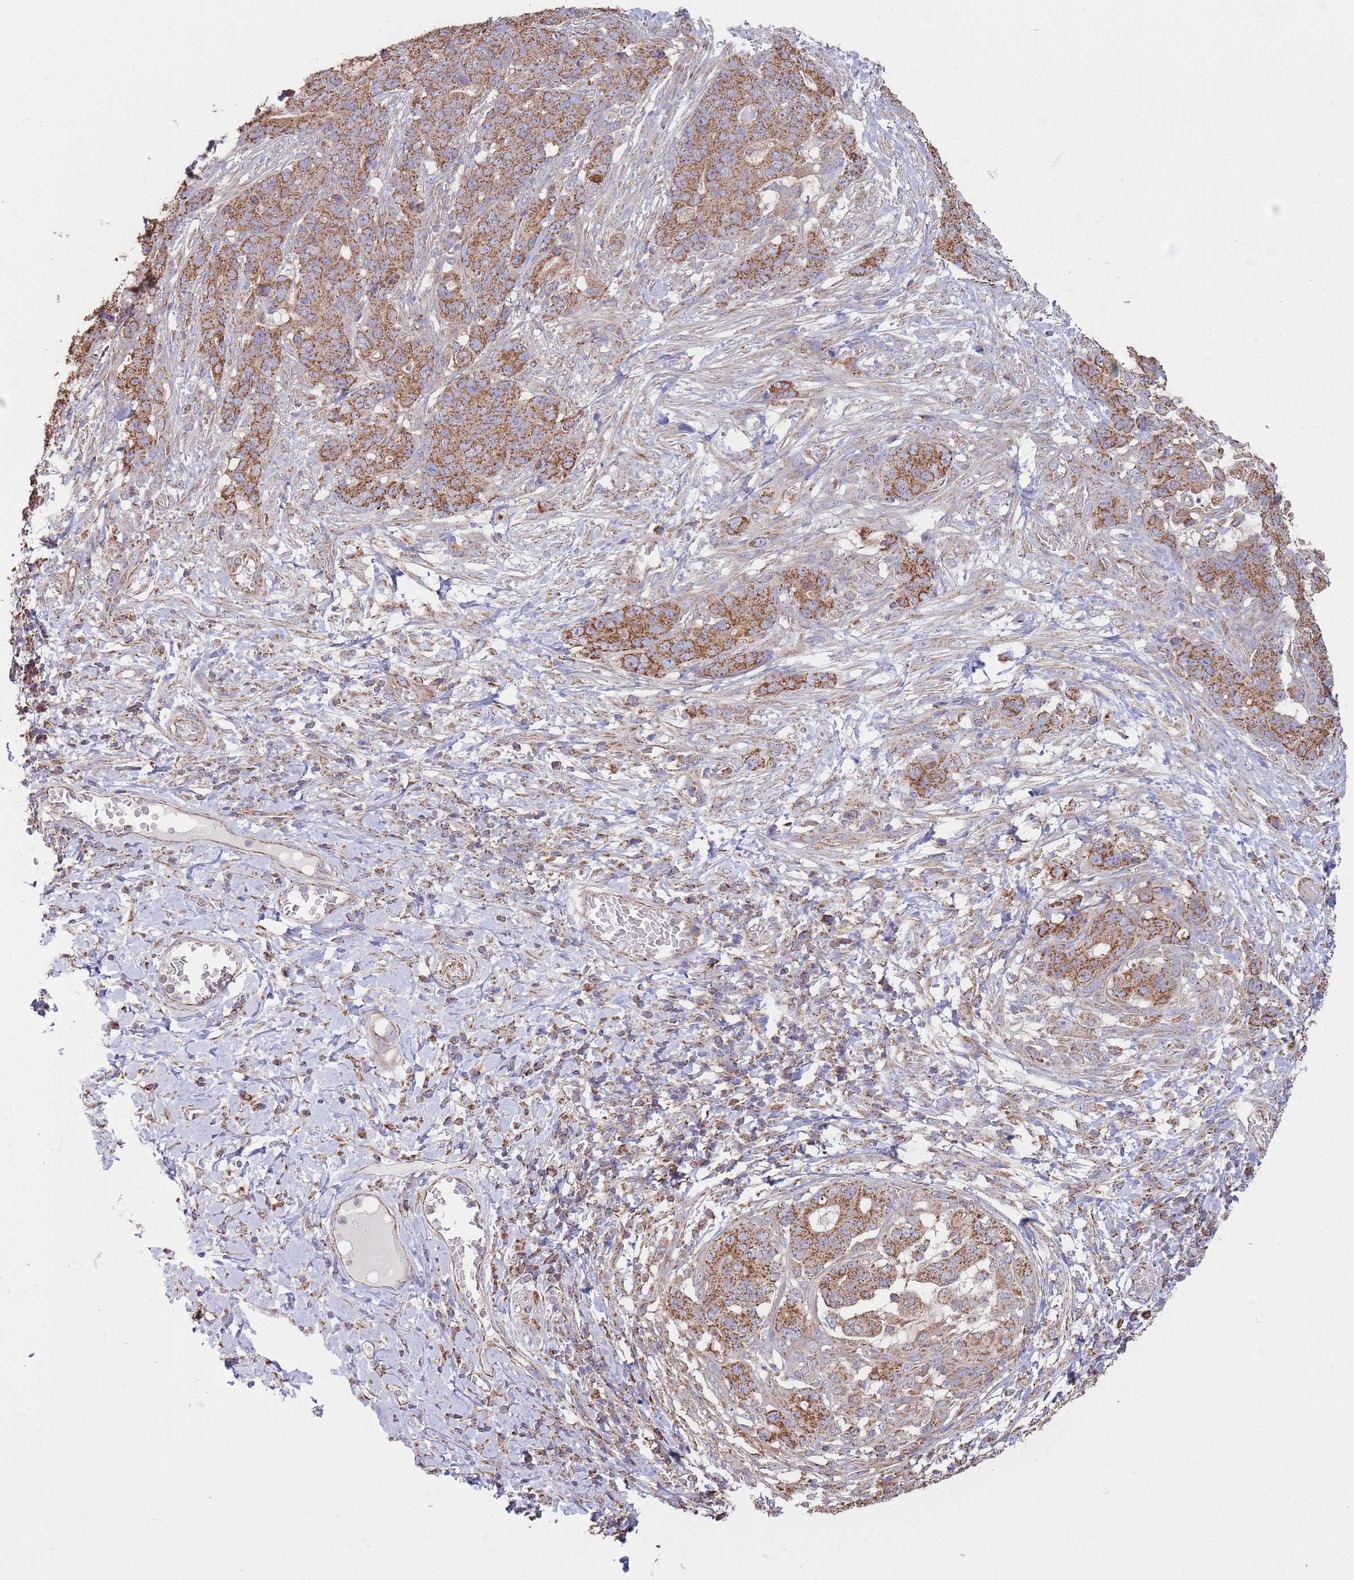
{"staining": {"intensity": "moderate", "quantity": ">75%", "location": "cytoplasmic/membranous"}, "tissue": "stomach cancer", "cell_type": "Tumor cells", "image_type": "cancer", "snomed": [{"axis": "morphology", "description": "Normal tissue, NOS"}, {"axis": "morphology", "description": "Adenocarcinoma, NOS"}, {"axis": "topography", "description": "Stomach"}], "caption": "Brown immunohistochemical staining in stomach cancer shows moderate cytoplasmic/membranous expression in about >75% of tumor cells.", "gene": "KIF16B", "patient": {"sex": "female", "age": 64}}